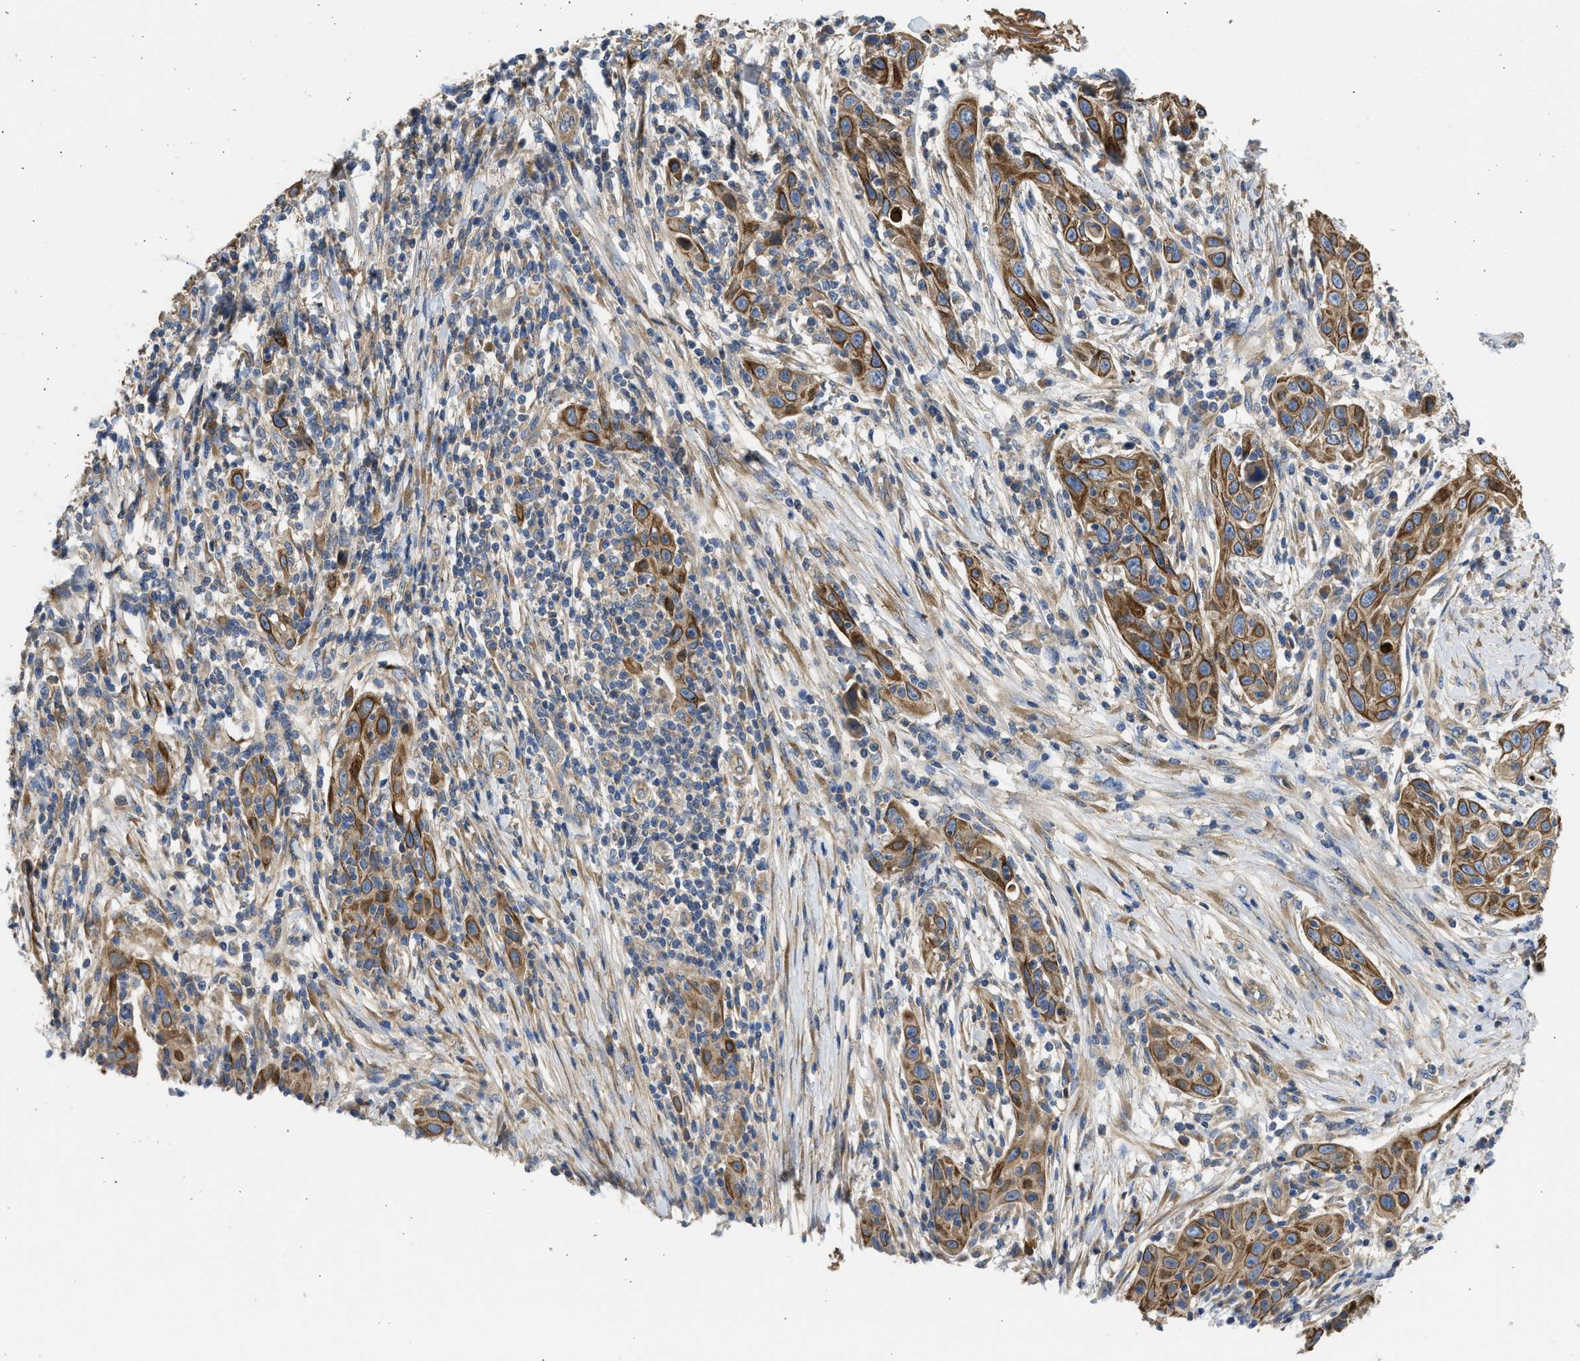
{"staining": {"intensity": "moderate", "quantity": ">75%", "location": "cytoplasmic/membranous"}, "tissue": "skin cancer", "cell_type": "Tumor cells", "image_type": "cancer", "snomed": [{"axis": "morphology", "description": "Squamous cell carcinoma, NOS"}, {"axis": "topography", "description": "Skin"}], "caption": "High-magnification brightfield microscopy of skin cancer (squamous cell carcinoma) stained with DAB (3,3'-diaminobenzidine) (brown) and counterstained with hematoxylin (blue). tumor cells exhibit moderate cytoplasmic/membranous staining is seen in about>75% of cells.", "gene": "CSRNP2", "patient": {"sex": "female", "age": 88}}